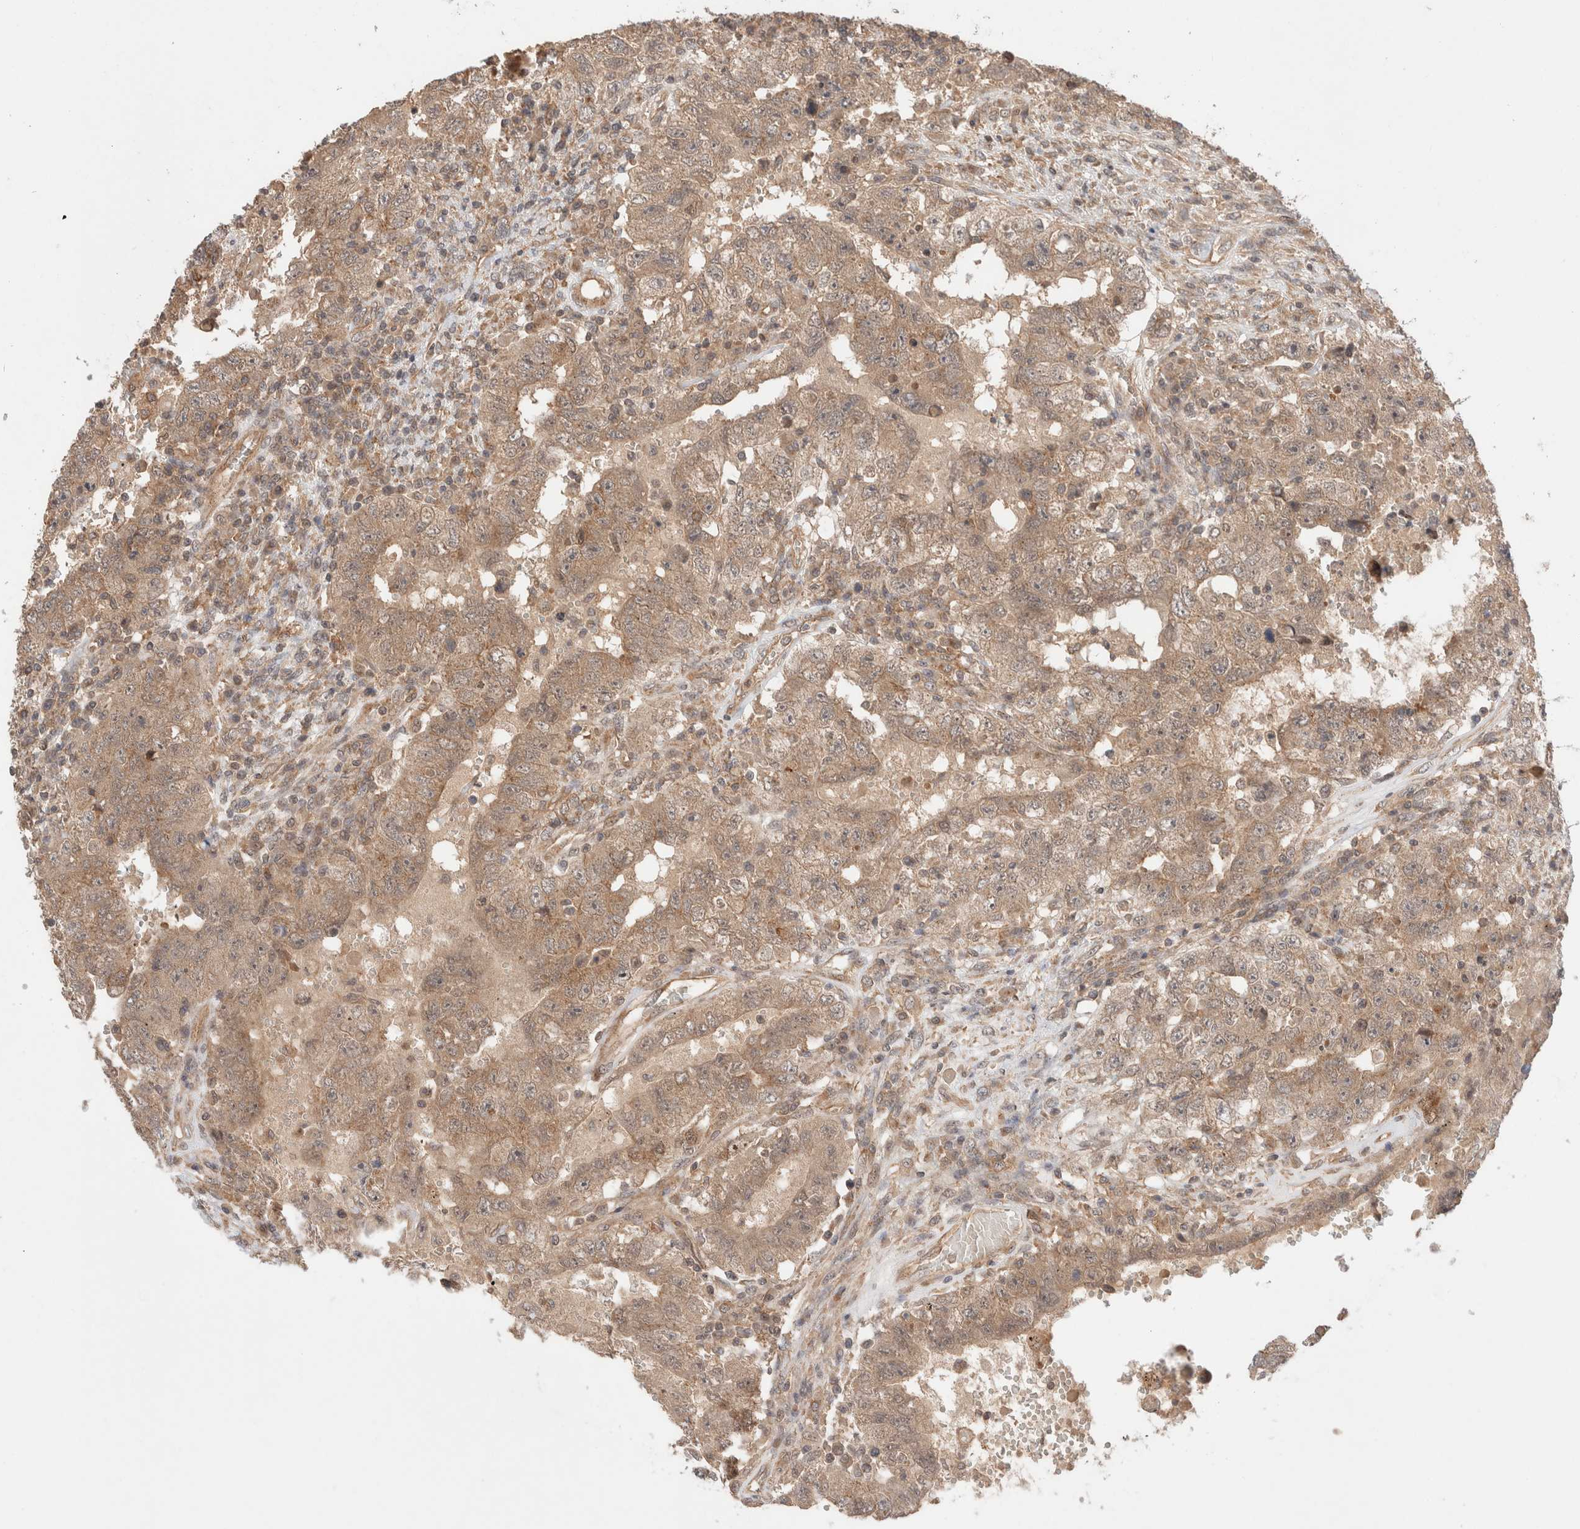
{"staining": {"intensity": "moderate", "quantity": ">75%", "location": "cytoplasmic/membranous"}, "tissue": "testis cancer", "cell_type": "Tumor cells", "image_type": "cancer", "snomed": [{"axis": "morphology", "description": "Carcinoma, Embryonal, NOS"}, {"axis": "topography", "description": "Testis"}], "caption": "DAB (3,3'-diaminobenzidine) immunohistochemical staining of testis cancer shows moderate cytoplasmic/membranous protein staining in about >75% of tumor cells.", "gene": "SIKE1", "patient": {"sex": "male", "age": 26}}